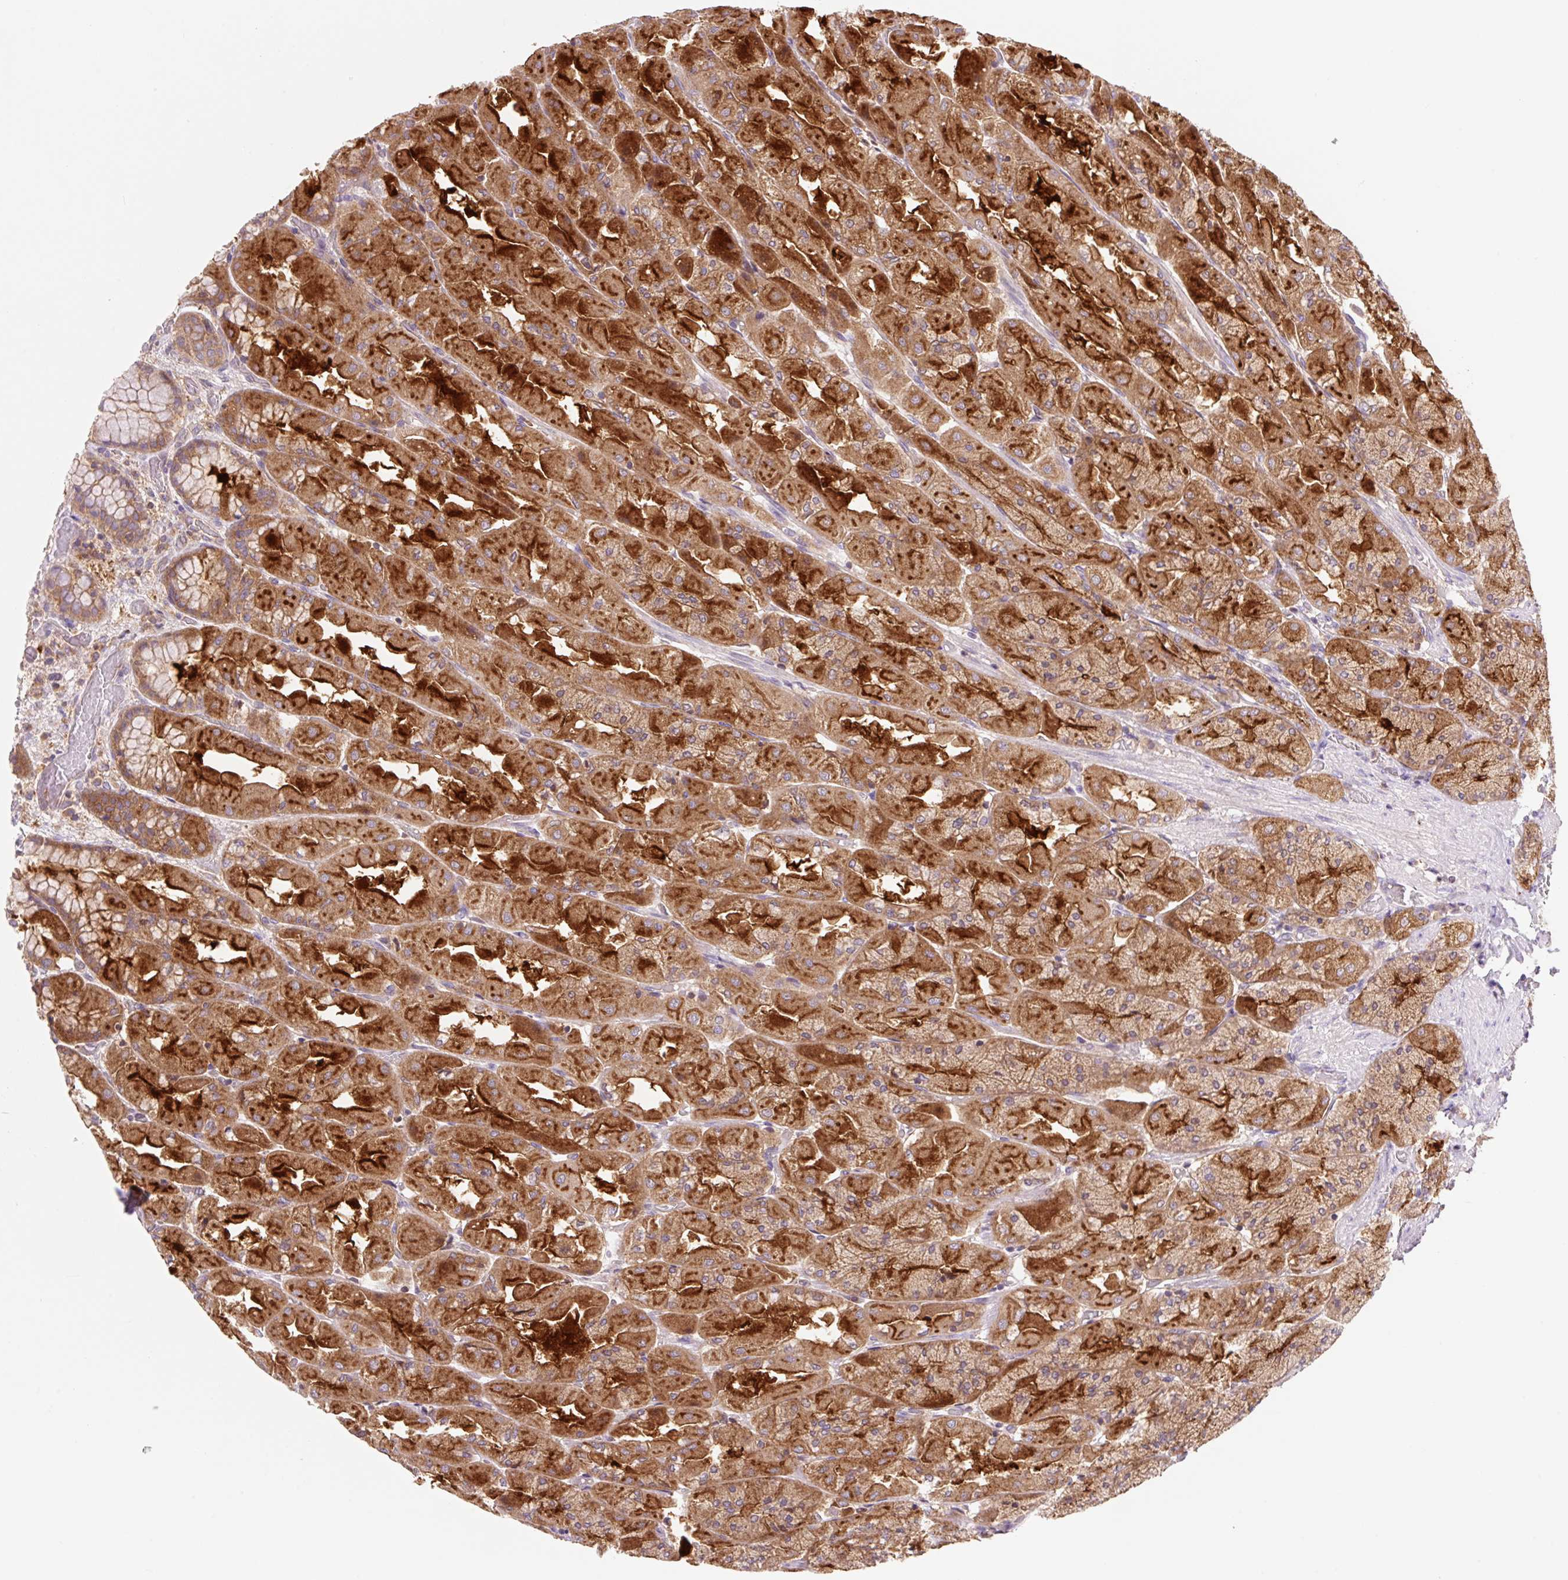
{"staining": {"intensity": "strong", "quantity": ">75%", "location": "cytoplasmic/membranous"}, "tissue": "stomach", "cell_type": "Glandular cells", "image_type": "normal", "snomed": [{"axis": "morphology", "description": "Normal tissue, NOS"}, {"axis": "topography", "description": "Stomach"}], "caption": "Strong cytoplasmic/membranous protein staining is present in about >75% of glandular cells in stomach. The protein is shown in brown color, while the nuclei are stained blue.", "gene": "VPS4A", "patient": {"sex": "female", "age": 61}}